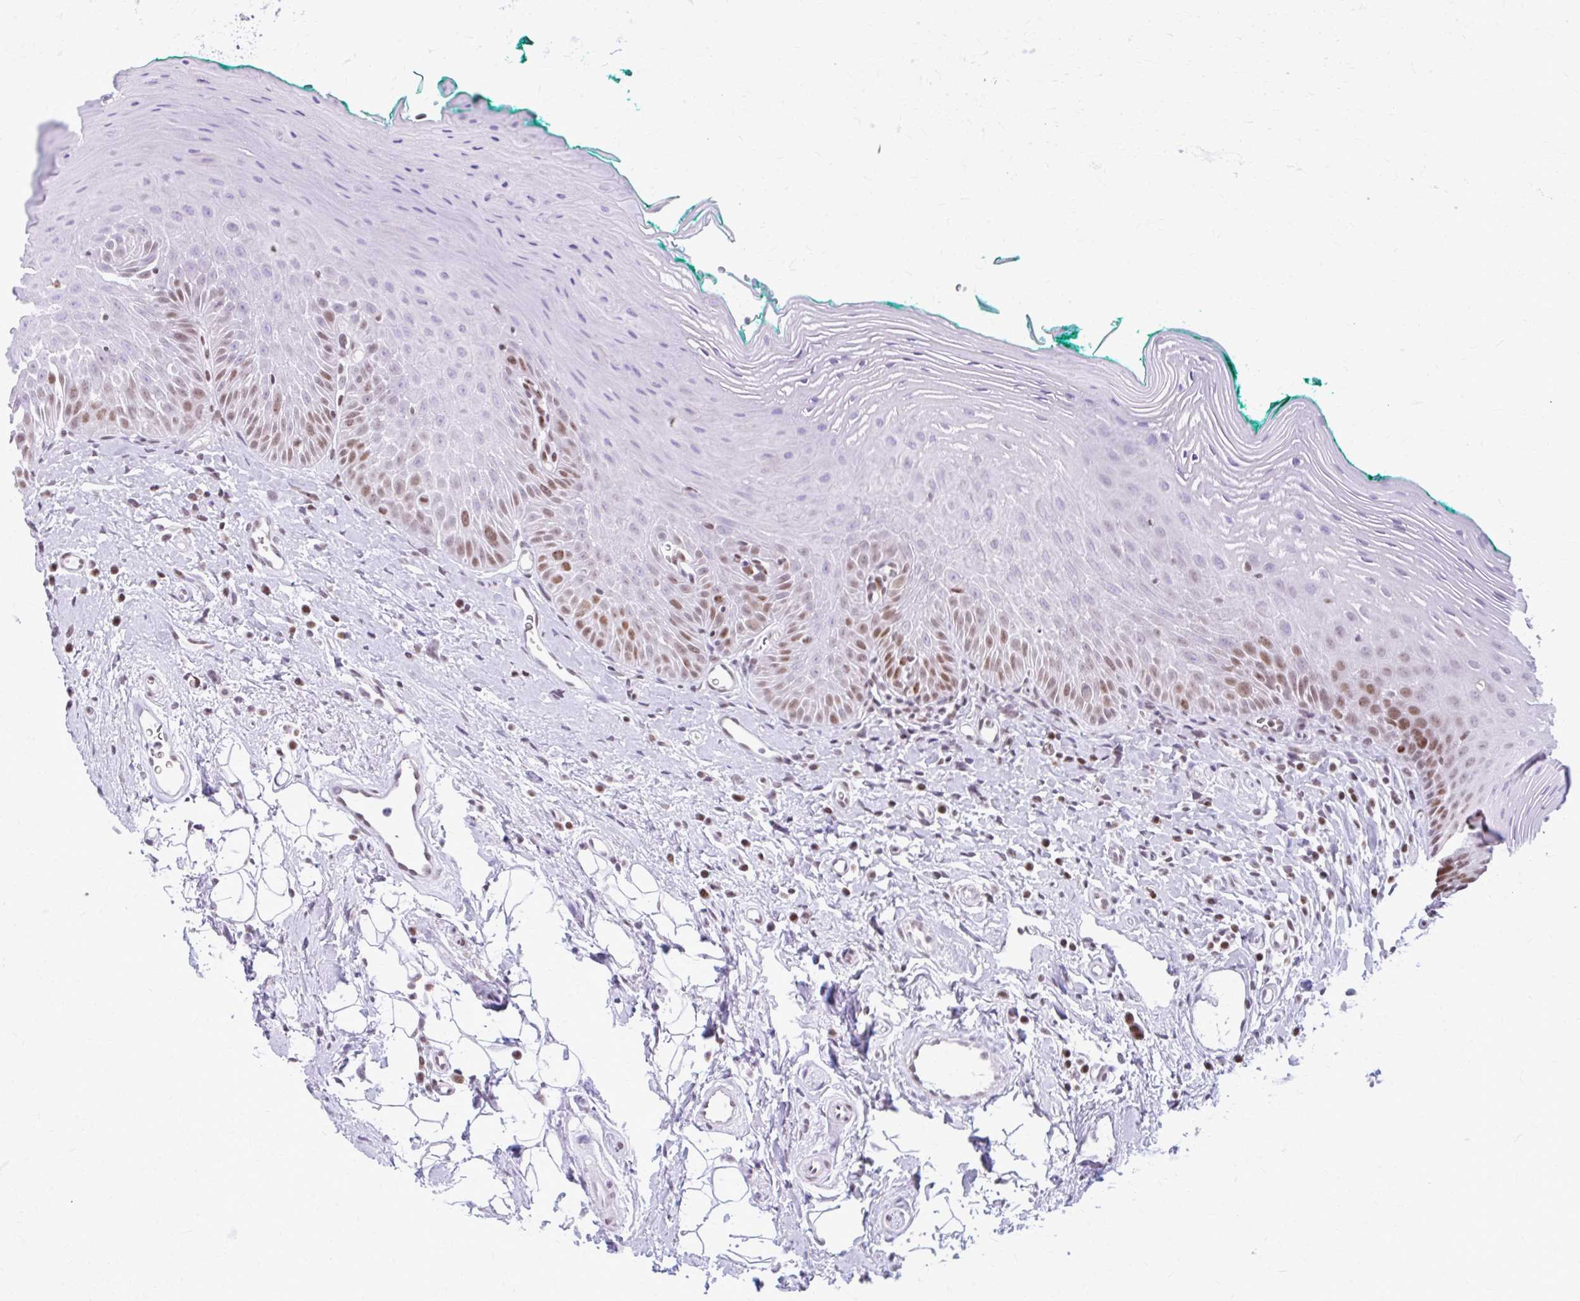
{"staining": {"intensity": "moderate", "quantity": "25%-75%", "location": "nuclear"}, "tissue": "oral mucosa", "cell_type": "Squamous epithelial cells", "image_type": "normal", "snomed": [{"axis": "morphology", "description": "Normal tissue, NOS"}, {"axis": "topography", "description": "Oral tissue"}, {"axis": "topography", "description": "Tounge, NOS"}], "caption": "IHC (DAB (3,3'-diaminobenzidine)) staining of normal human oral mucosa exhibits moderate nuclear protein positivity in approximately 25%-75% of squamous epithelial cells.", "gene": "PABIR1", "patient": {"sex": "male", "age": 83}}